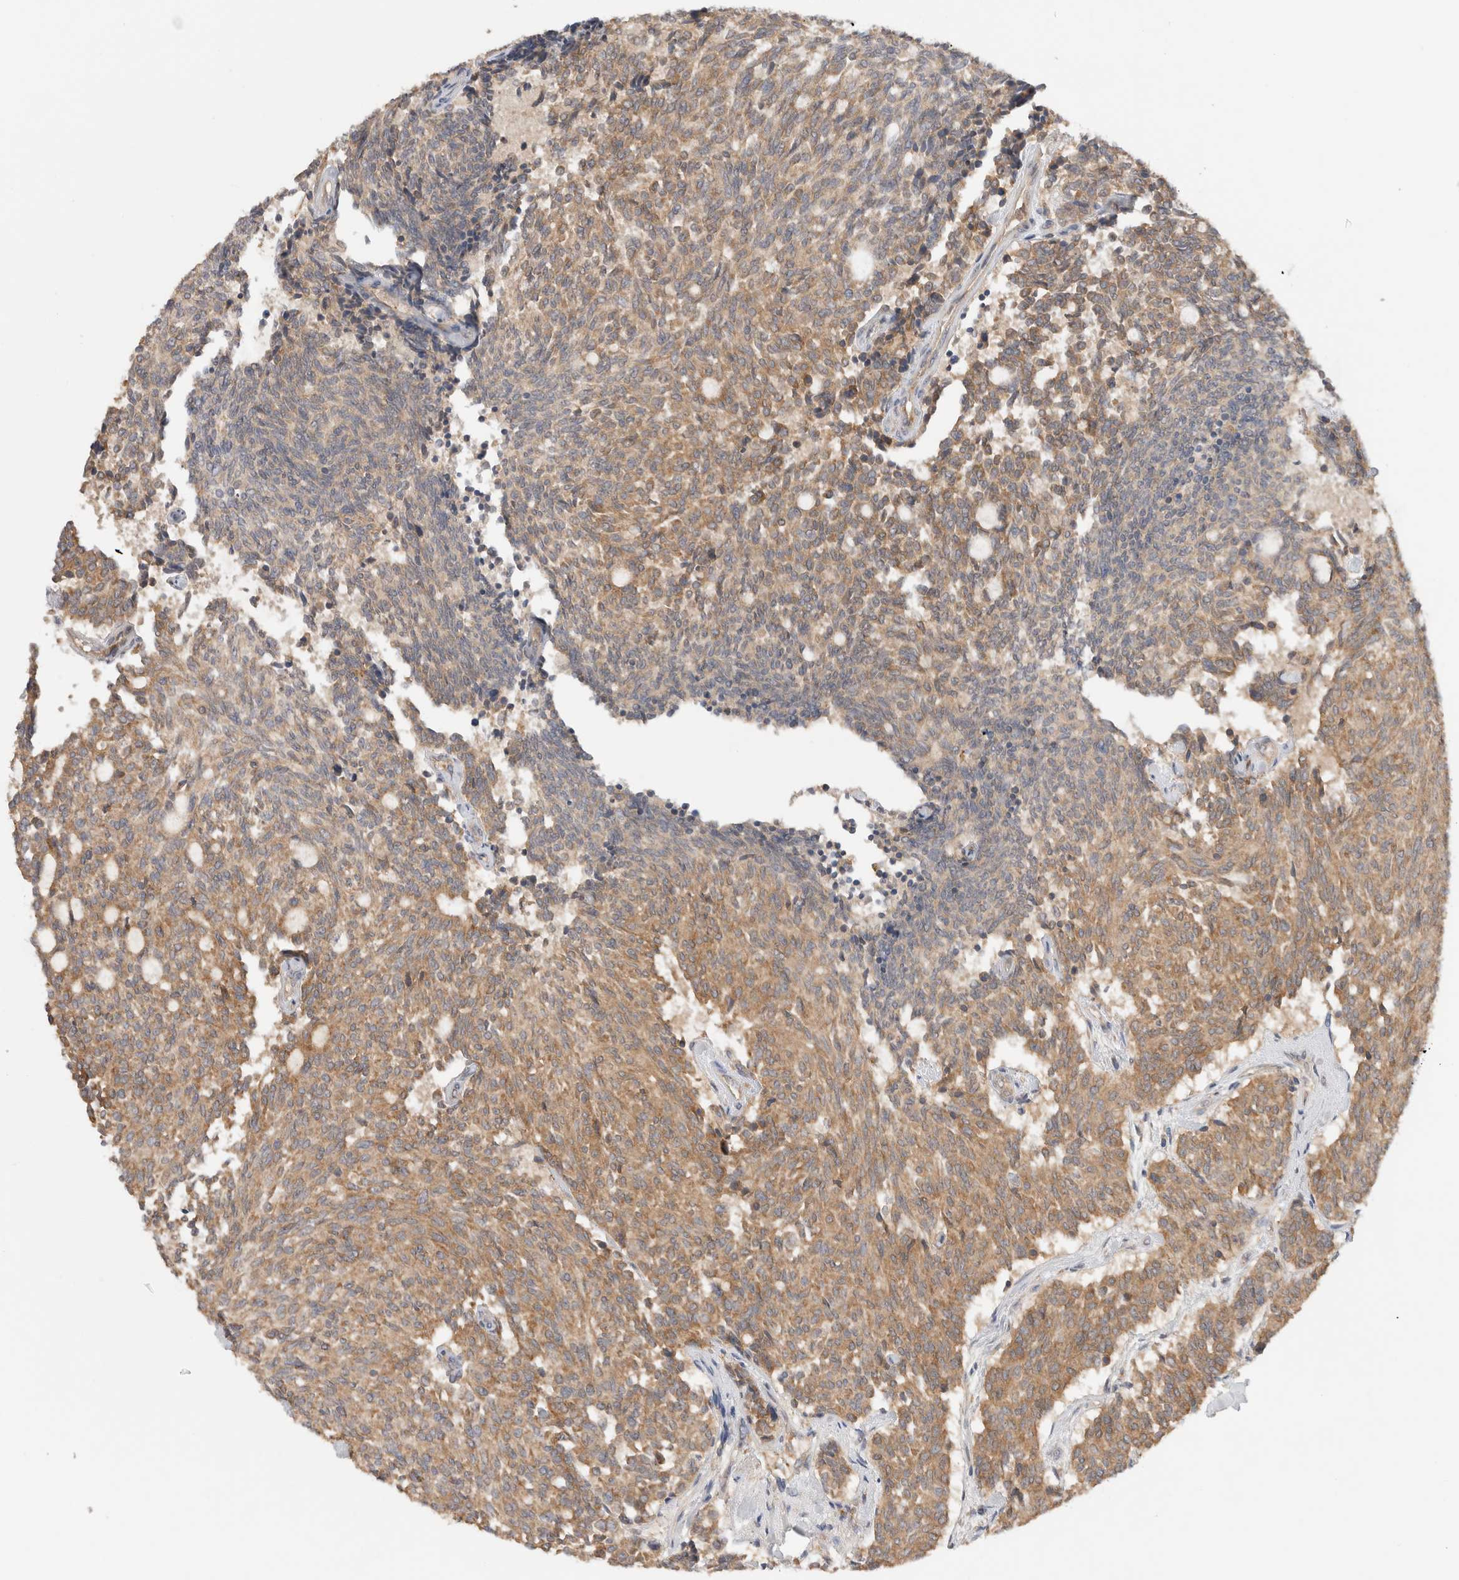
{"staining": {"intensity": "moderate", "quantity": ">75%", "location": "cytoplasmic/membranous"}, "tissue": "carcinoid", "cell_type": "Tumor cells", "image_type": "cancer", "snomed": [{"axis": "morphology", "description": "Carcinoid, malignant, NOS"}, {"axis": "topography", "description": "Pancreas"}], "caption": "IHC of human carcinoid (malignant) reveals medium levels of moderate cytoplasmic/membranous expression in approximately >75% of tumor cells.", "gene": "SGK3", "patient": {"sex": "female", "age": 54}}